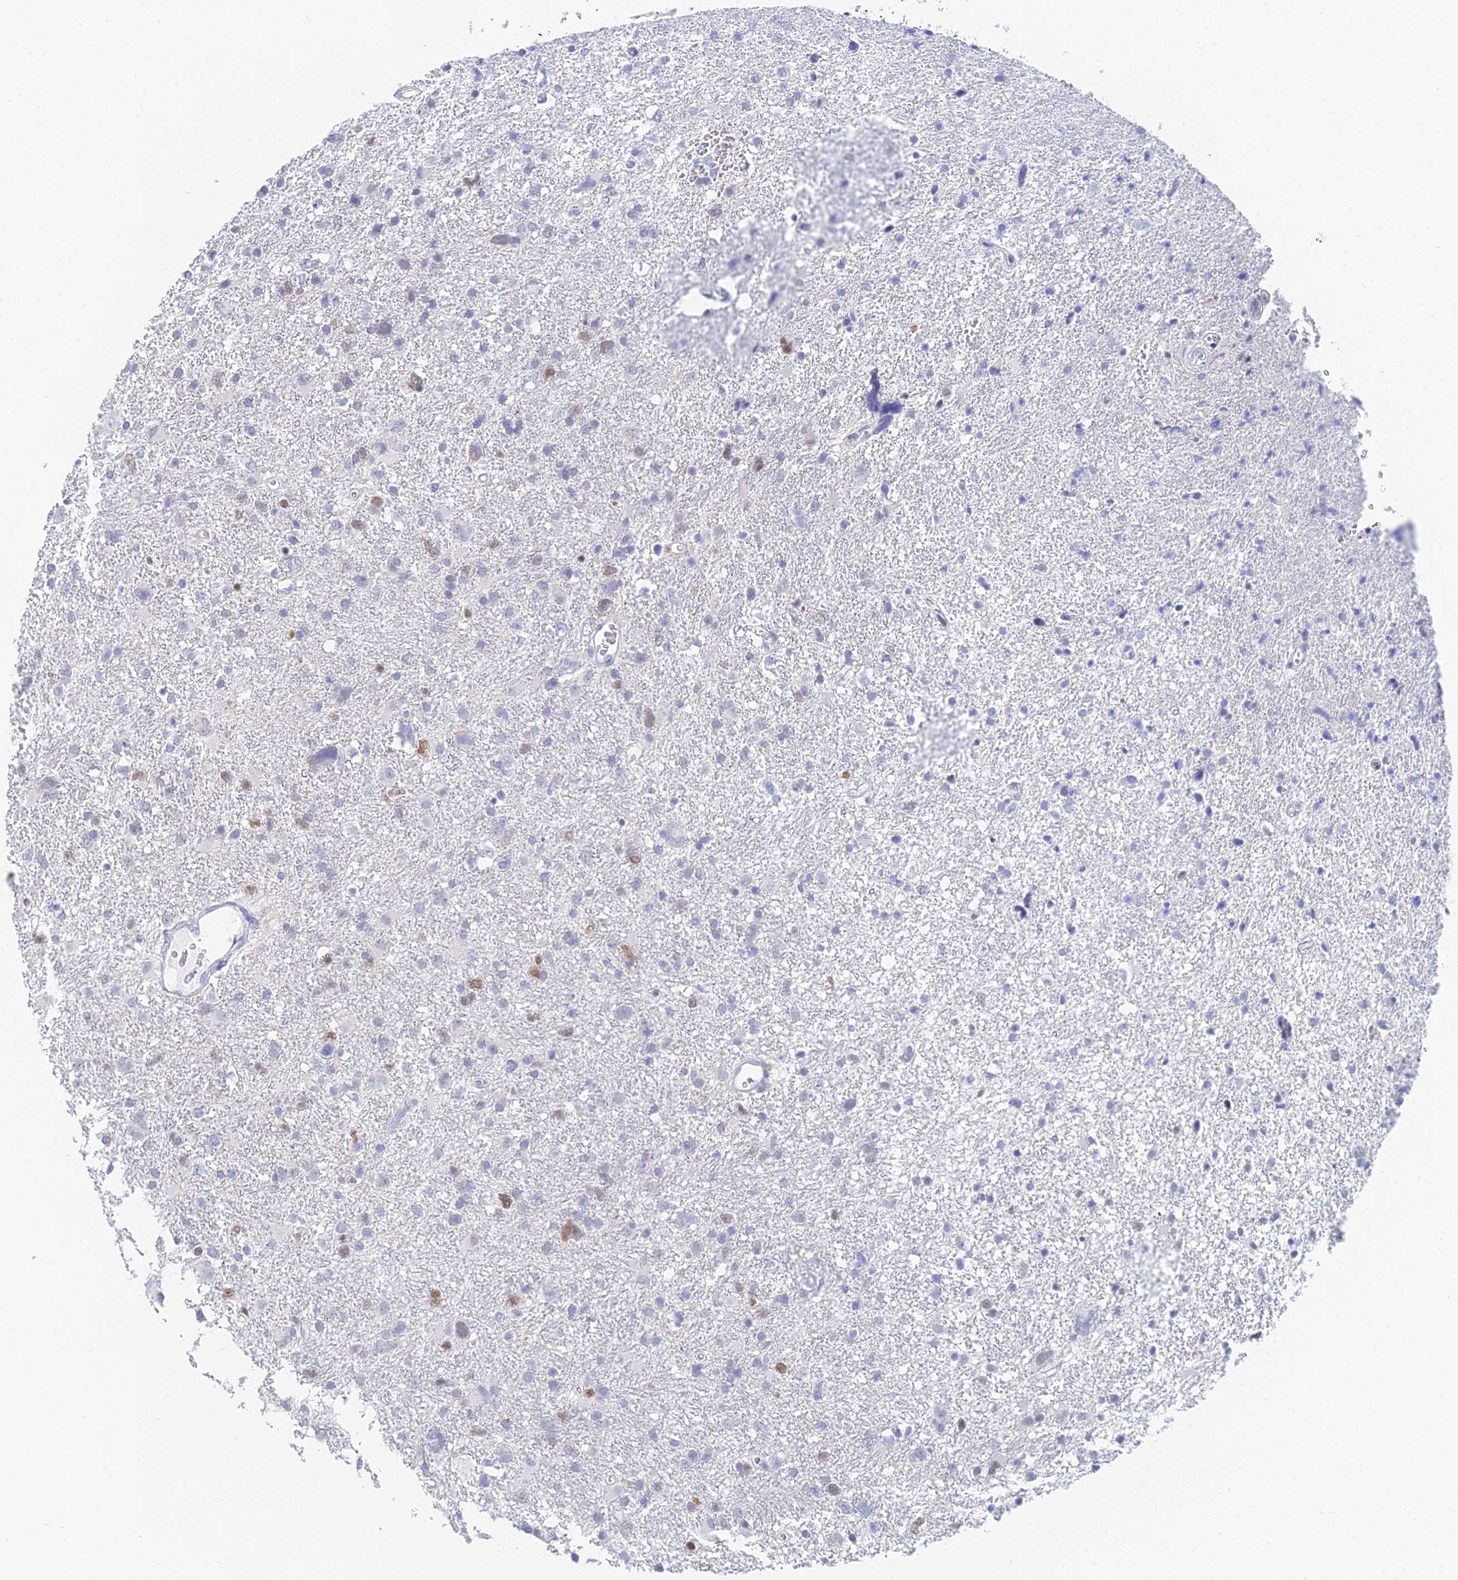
{"staining": {"intensity": "moderate", "quantity": "<25%", "location": "nuclear"}, "tissue": "glioma", "cell_type": "Tumor cells", "image_type": "cancer", "snomed": [{"axis": "morphology", "description": "Glioma, malignant, High grade"}, {"axis": "topography", "description": "Brain"}], "caption": "Moderate nuclear expression is seen in approximately <25% of tumor cells in glioma.", "gene": "MCM2", "patient": {"sex": "male", "age": 61}}